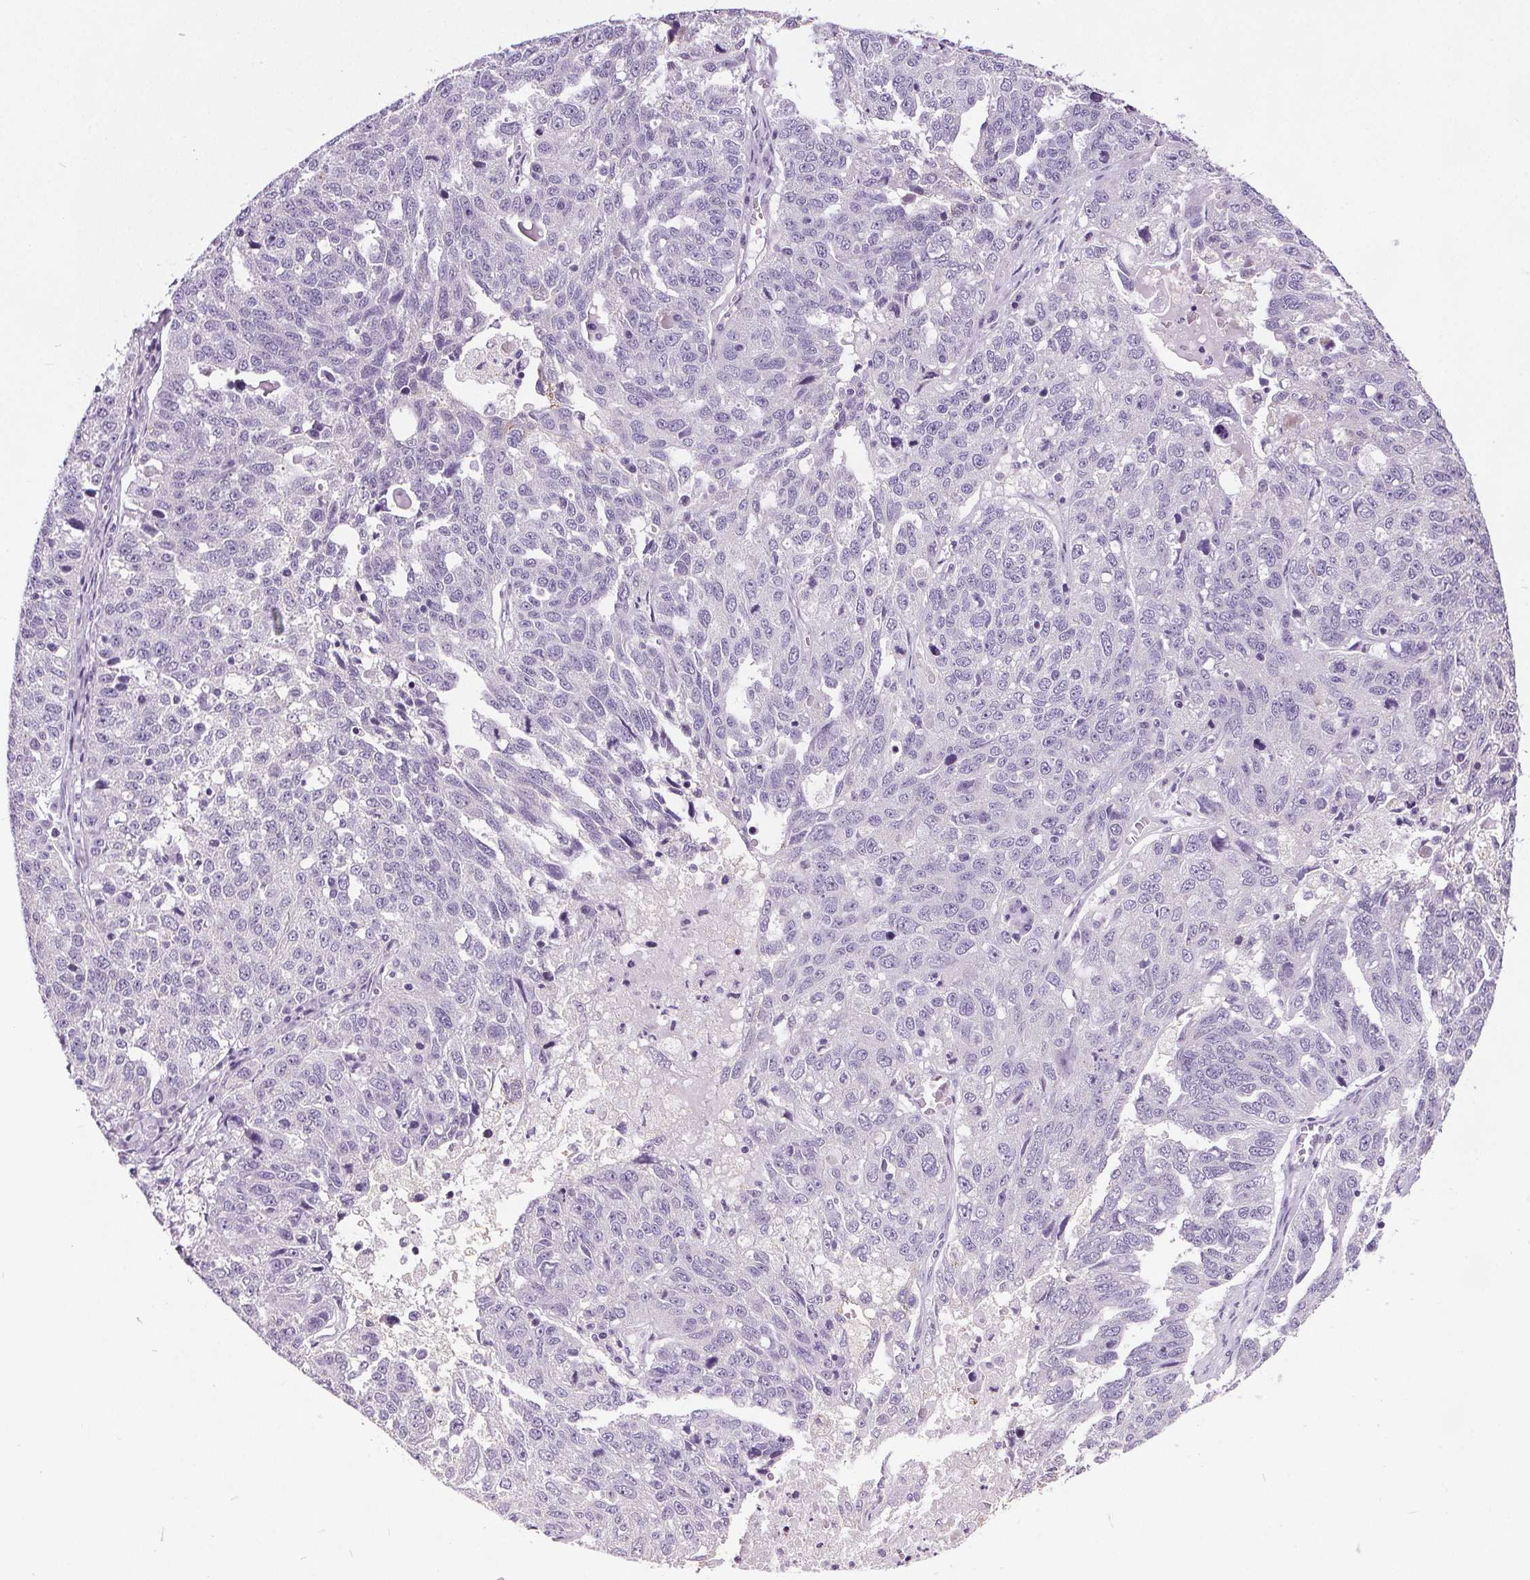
{"staining": {"intensity": "negative", "quantity": "none", "location": "none"}, "tissue": "ovarian cancer", "cell_type": "Tumor cells", "image_type": "cancer", "snomed": [{"axis": "morphology", "description": "Cystadenocarcinoma, serous, NOS"}, {"axis": "topography", "description": "Ovary"}], "caption": "Serous cystadenocarcinoma (ovarian) stained for a protein using IHC demonstrates no positivity tumor cells.", "gene": "GPIHBP1", "patient": {"sex": "female", "age": 71}}